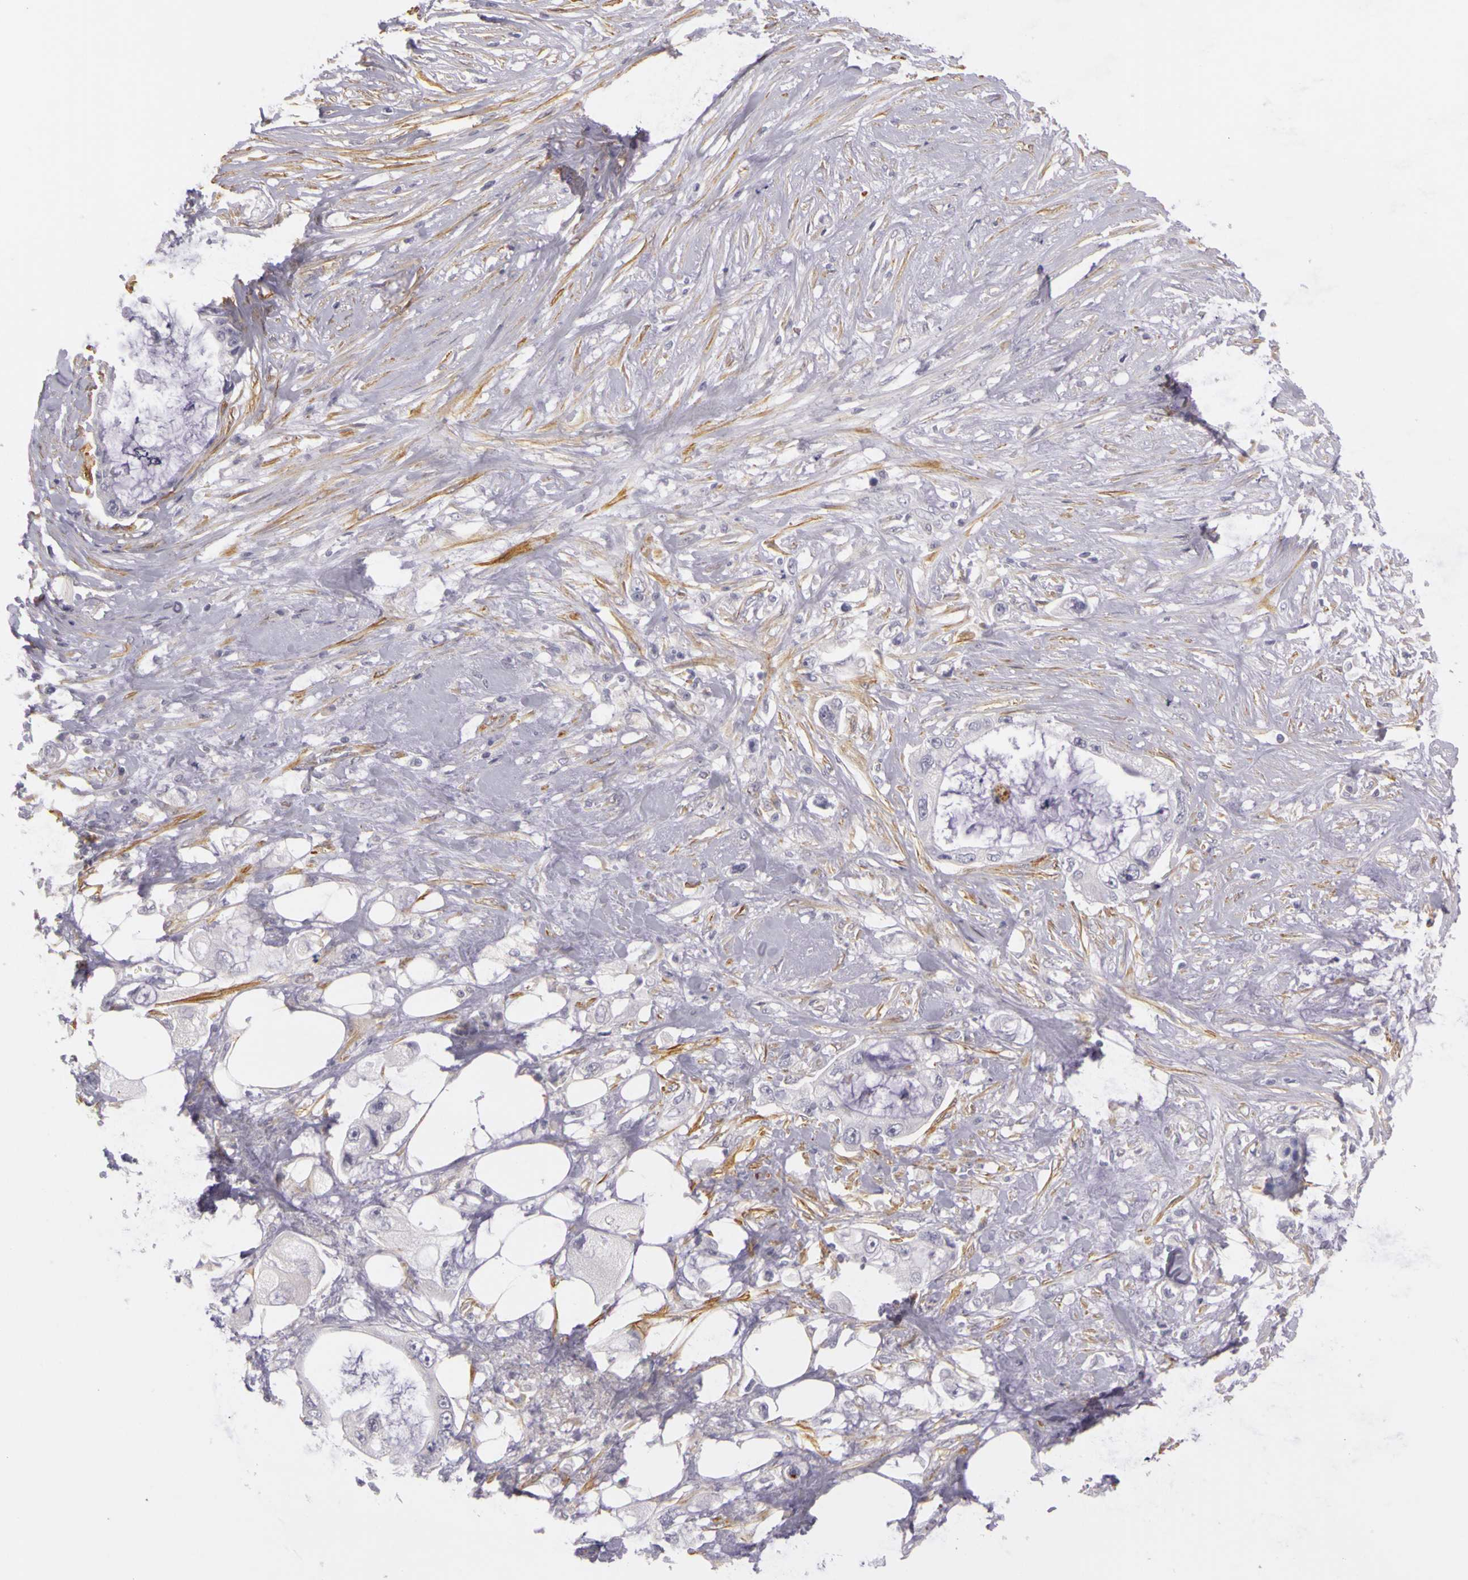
{"staining": {"intensity": "negative", "quantity": "none", "location": "none"}, "tissue": "pancreatic cancer", "cell_type": "Tumor cells", "image_type": "cancer", "snomed": [{"axis": "morphology", "description": "Adenocarcinoma, NOS"}, {"axis": "topography", "description": "Pancreas"}, {"axis": "topography", "description": "Stomach, upper"}], "caption": "IHC of human pancreatic cancer (adenocarcinoma) displays no staining in tumor cells.", "gene": "CNTN2", "patient": {"sex": "male", "age": 77}}